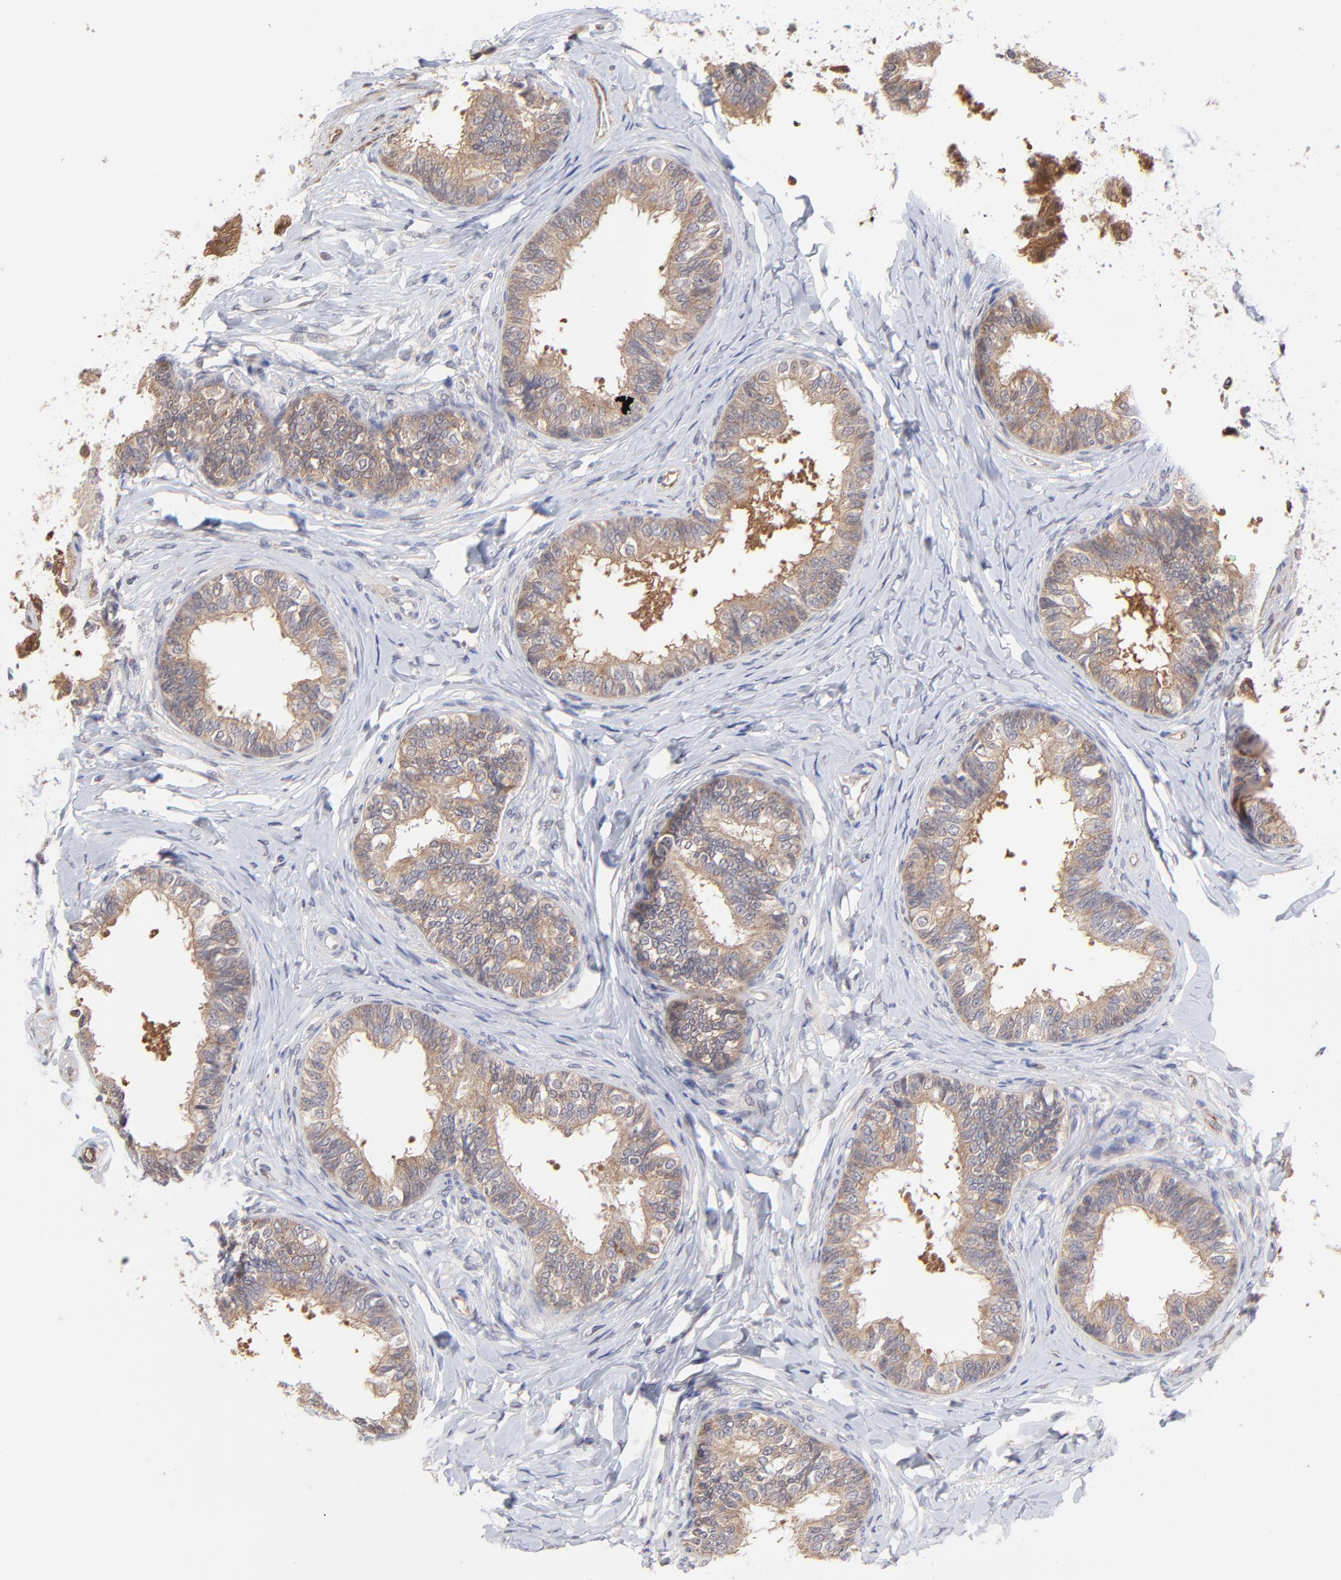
{"staining": {"intensity": "moderate", "quantity": ">75%", "location": "cytoplasmic/membranous"}, "tissue": "epididymis", "cell_type": "Glandular cells", "image_type": "normal", "snomed": [{"axis": "morphology", "description": "Normal tissue, NOS"}, {"axis": "topography", "description": "Epididymis"}], "caption": "High-magnification brightfield microscopy of unremarkable epididymis stained with DAB (brown) and counterstained with hematoxylin (blue). glandular cells exhibit moderate cytoplasmic/membranous staining is appreciated in approximately>75% of cells. The staining was performed using DAB to visualize the protein expression in brown, while the nuclei were stained in blue with hematoxylin (Magnification: 20x).", "gene": "GART", "patient": {"sex": "male", "age": 26}}